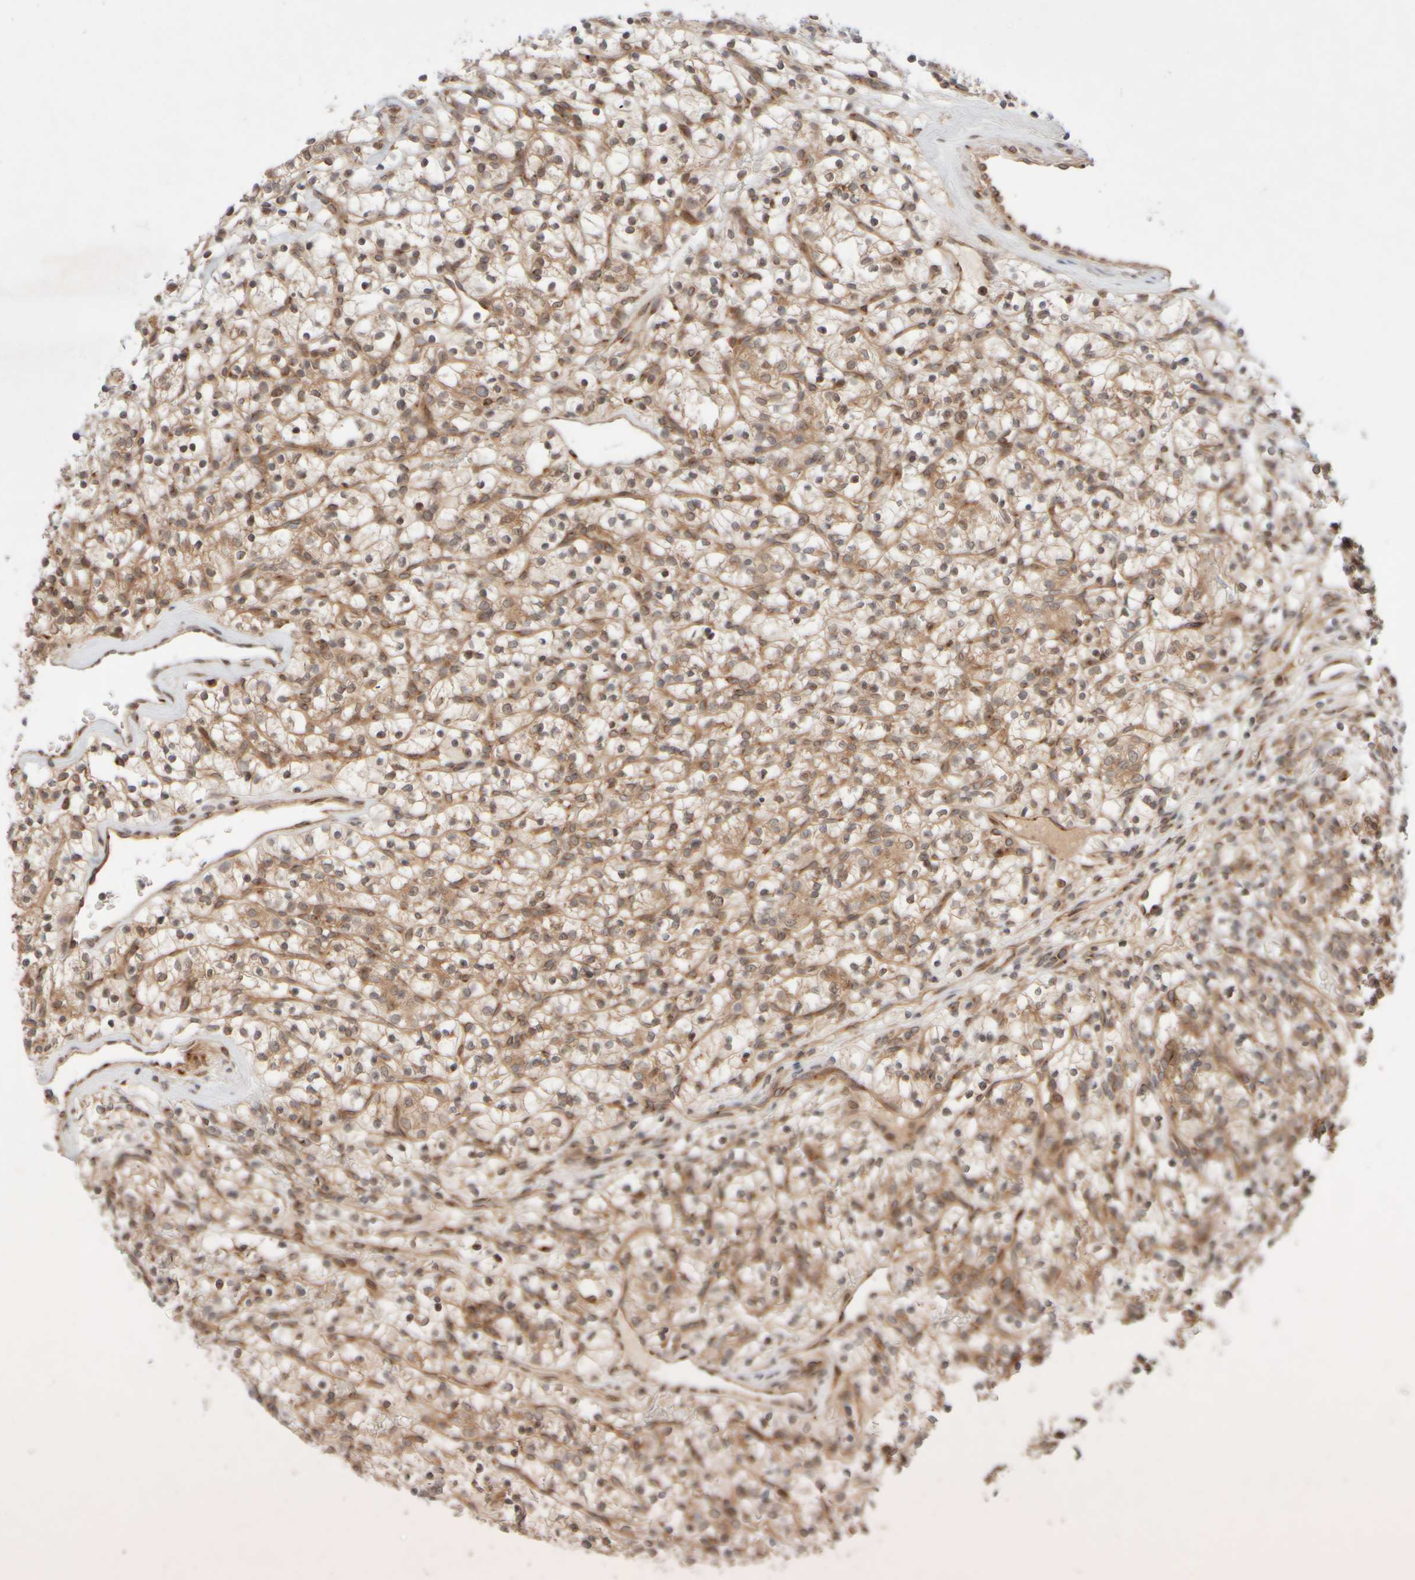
{"staining": {"intensity": "weak", "quantity": ">75%", "location": "cytoplasmic/membranous"}, "tissue": "renal cancer", "cell_type": "Tumor cells", "image_type": "cancer", "snomed": [{"axis": "morphology", "description": "Adenocarcinoma, NOS"}, {"axis": "topography", "description": "Kidney"}], "caption": "This photomicrograph demonstrates renal cancer (adenocarcinoma) stained with immunohistochemistry to label a protein in brown. The cytoplasmic/membranous of tumor cells show weak positivity for the protein. Nuclei are counter-stained blue.", "gene": "GCN1", "patient": {"sex": "female", "age": 57}}